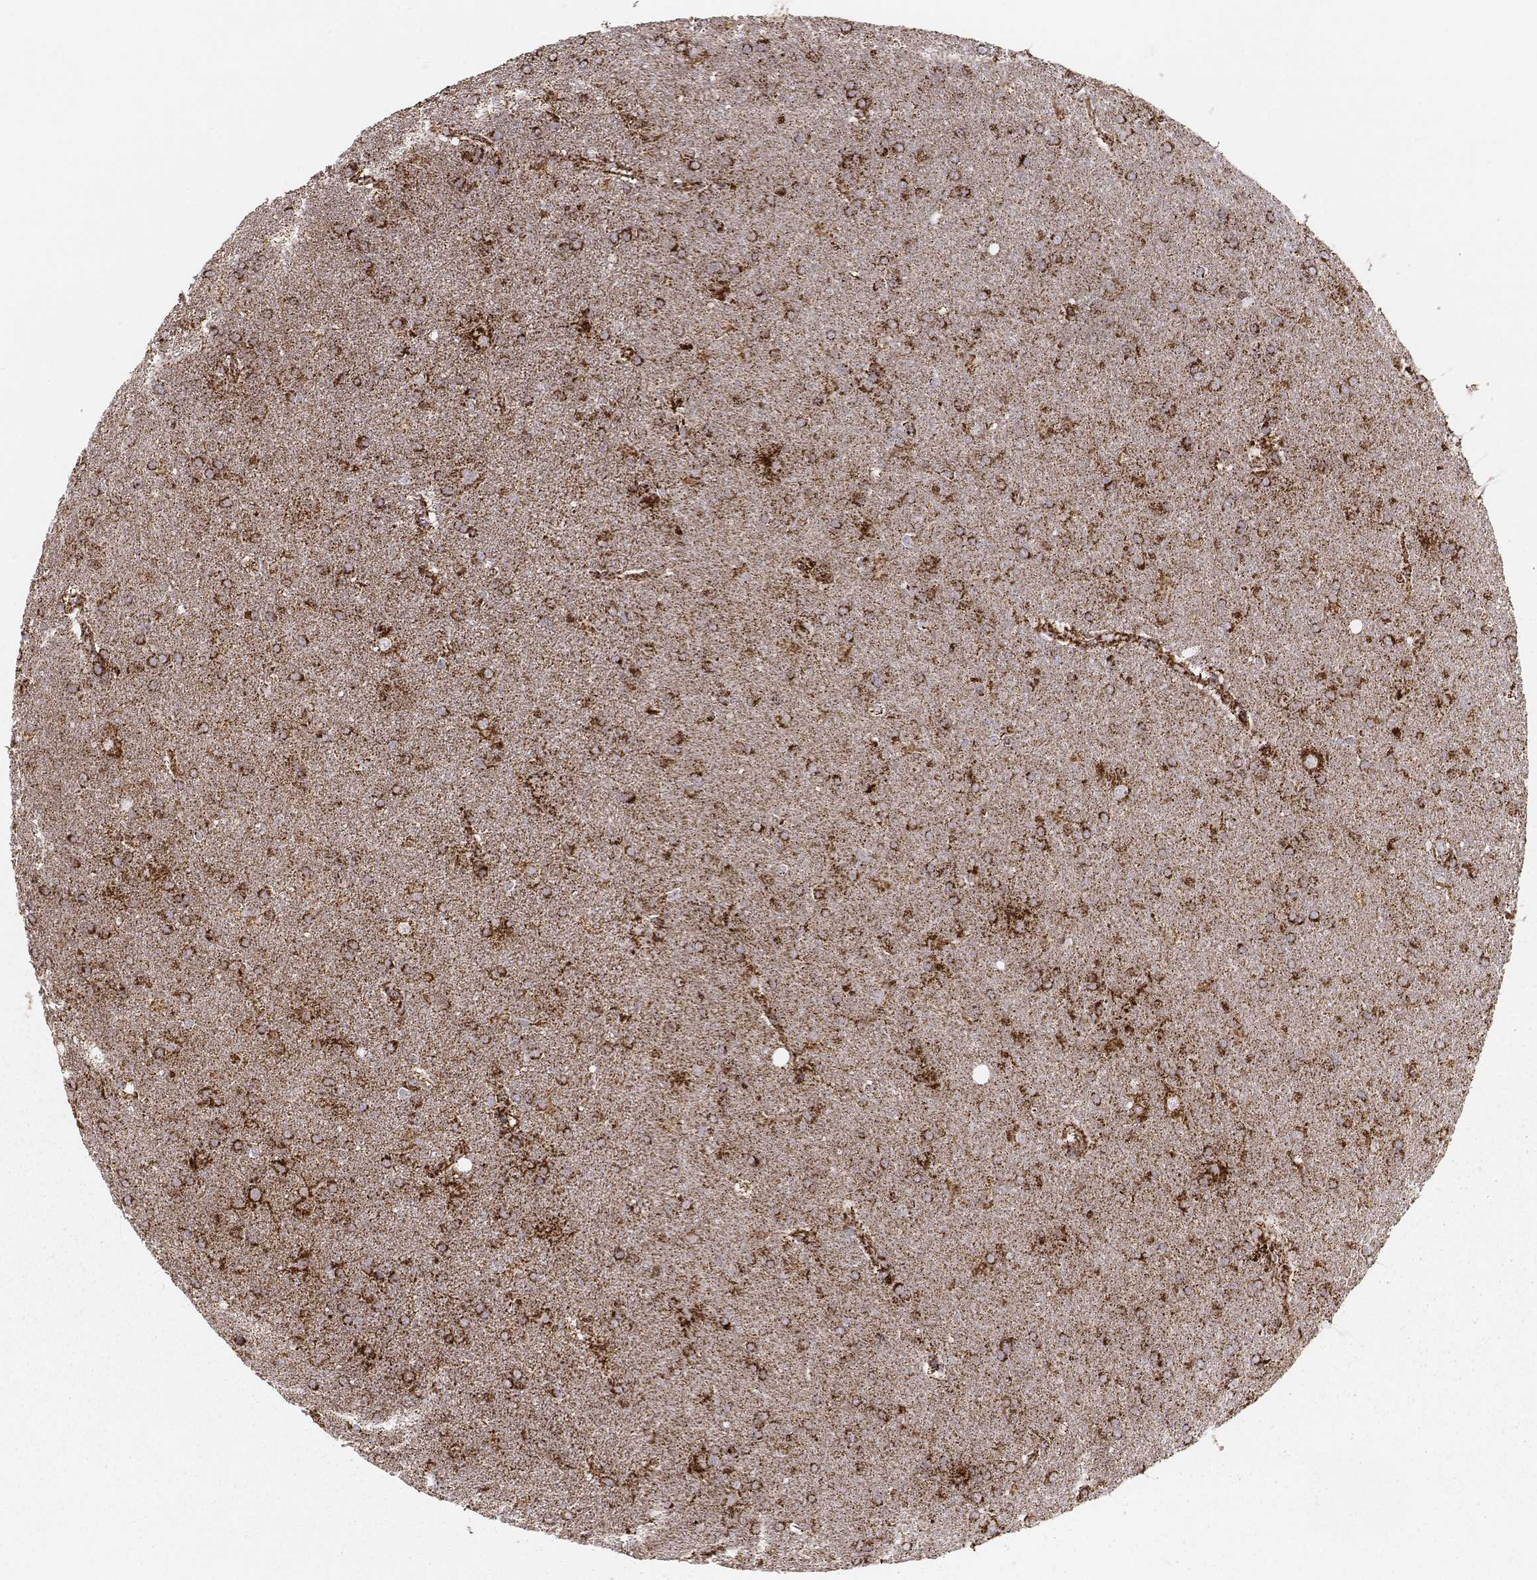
{"staining": {"intensity": "strong", "quantity": ">75%", "location": "cytoplasmic/membranous"}, "tissue": "glioma", "cell_type": "Tumor cells", "image_type": "cancer", "snomed": [{"axis": "morphology", "description": "Glioma, malignant, Low grade"}, {"axis": "topography", "description": "Brain"}], "caption": "Brown immunohistochemical staining in human glioma reveals strong cytoplasmic/membranous expression in about >75% of tumor cells. (DAB (3,3'-diaminobenzidine) IHC, brown staining for protein, blue staining for nuclei).", "gene": "TUFM", "patient": {"sex": "male", "age": 58}}